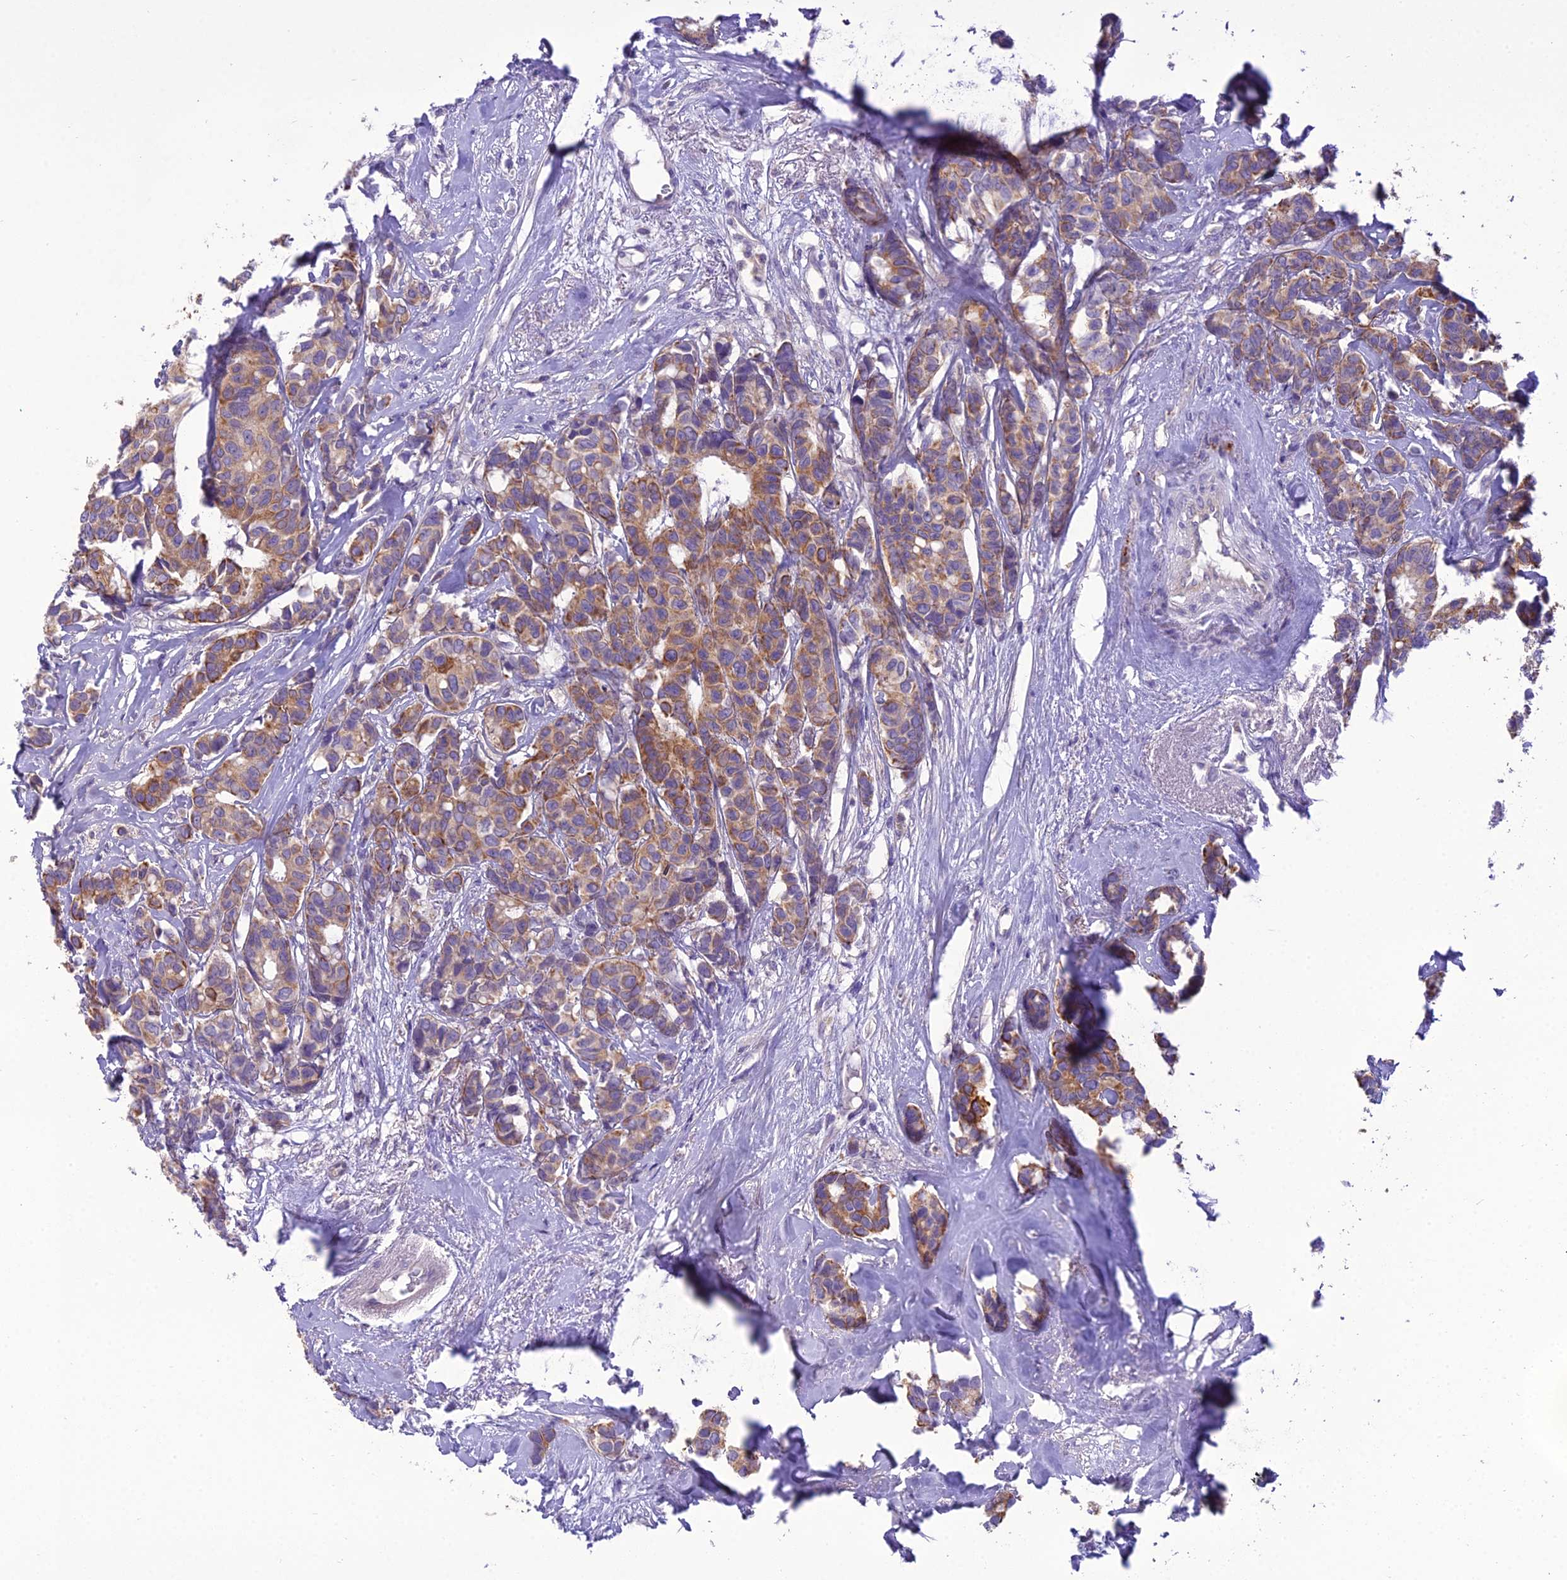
{"staining": {"intensity": "moderate", "quantity": ">75%", "location": "cytoplasmic/membranous"}, "tissue": "breast cancer", "cell_type": "Tumor cells", "image_type": "cancer", "snomed": [{"axis": "morphology", "description": "Duct carcinoma"}, {"axis": "topography", "description": "Breast"}], "caption": "This histopathology image shows immunohistochemistry (IHC) staining of breast cancer, with medium moderate cytoplasmic/membranous staining in approximately >75% of tumor cells.", "gene": "SCRT1", "patient": {"sex": "female", "age": 87}}